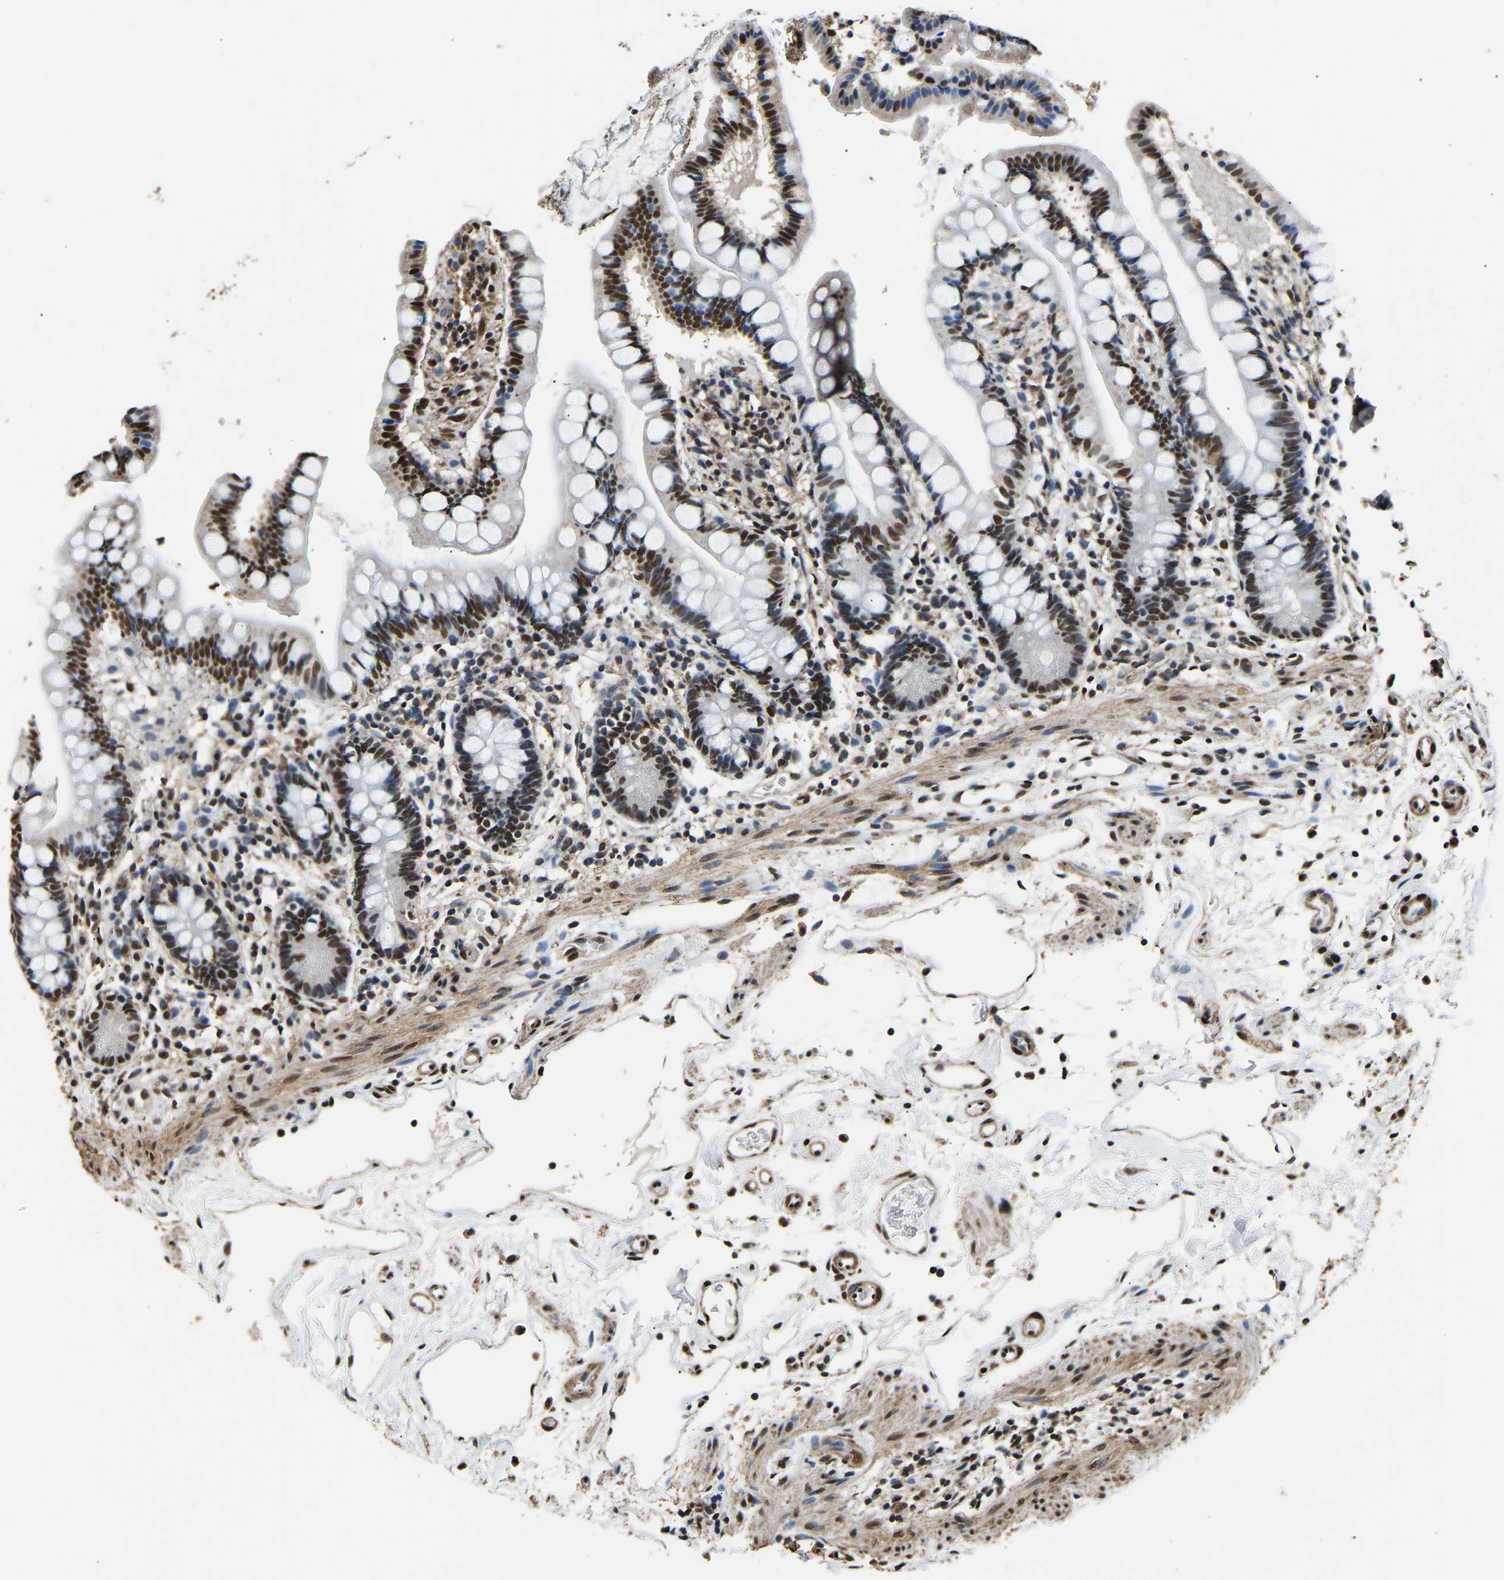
{"staining": {"intensity": "strong", "quantity": ">75%", "location": "nuclear"}, "tissue": "small intestine", "cell_type": "Glandular cells", "image_type": "normal", "snomed": [{"axis": "morphology", "description": "Normal tissue, NOS"}, {"axis": "topography", "description": "Small intestine"}], "caption": "An image of human small intestine stained for a protein shows strong nuclear brown staining in glandular cells. (Stains: DAB (3,3'-diaminobenzidine) in brown, nuclei in blue, Microscopy: brightfield microscopy at high magnification).", "gene": "SAFB", "patient": {"sex": "female", "age": 84}}